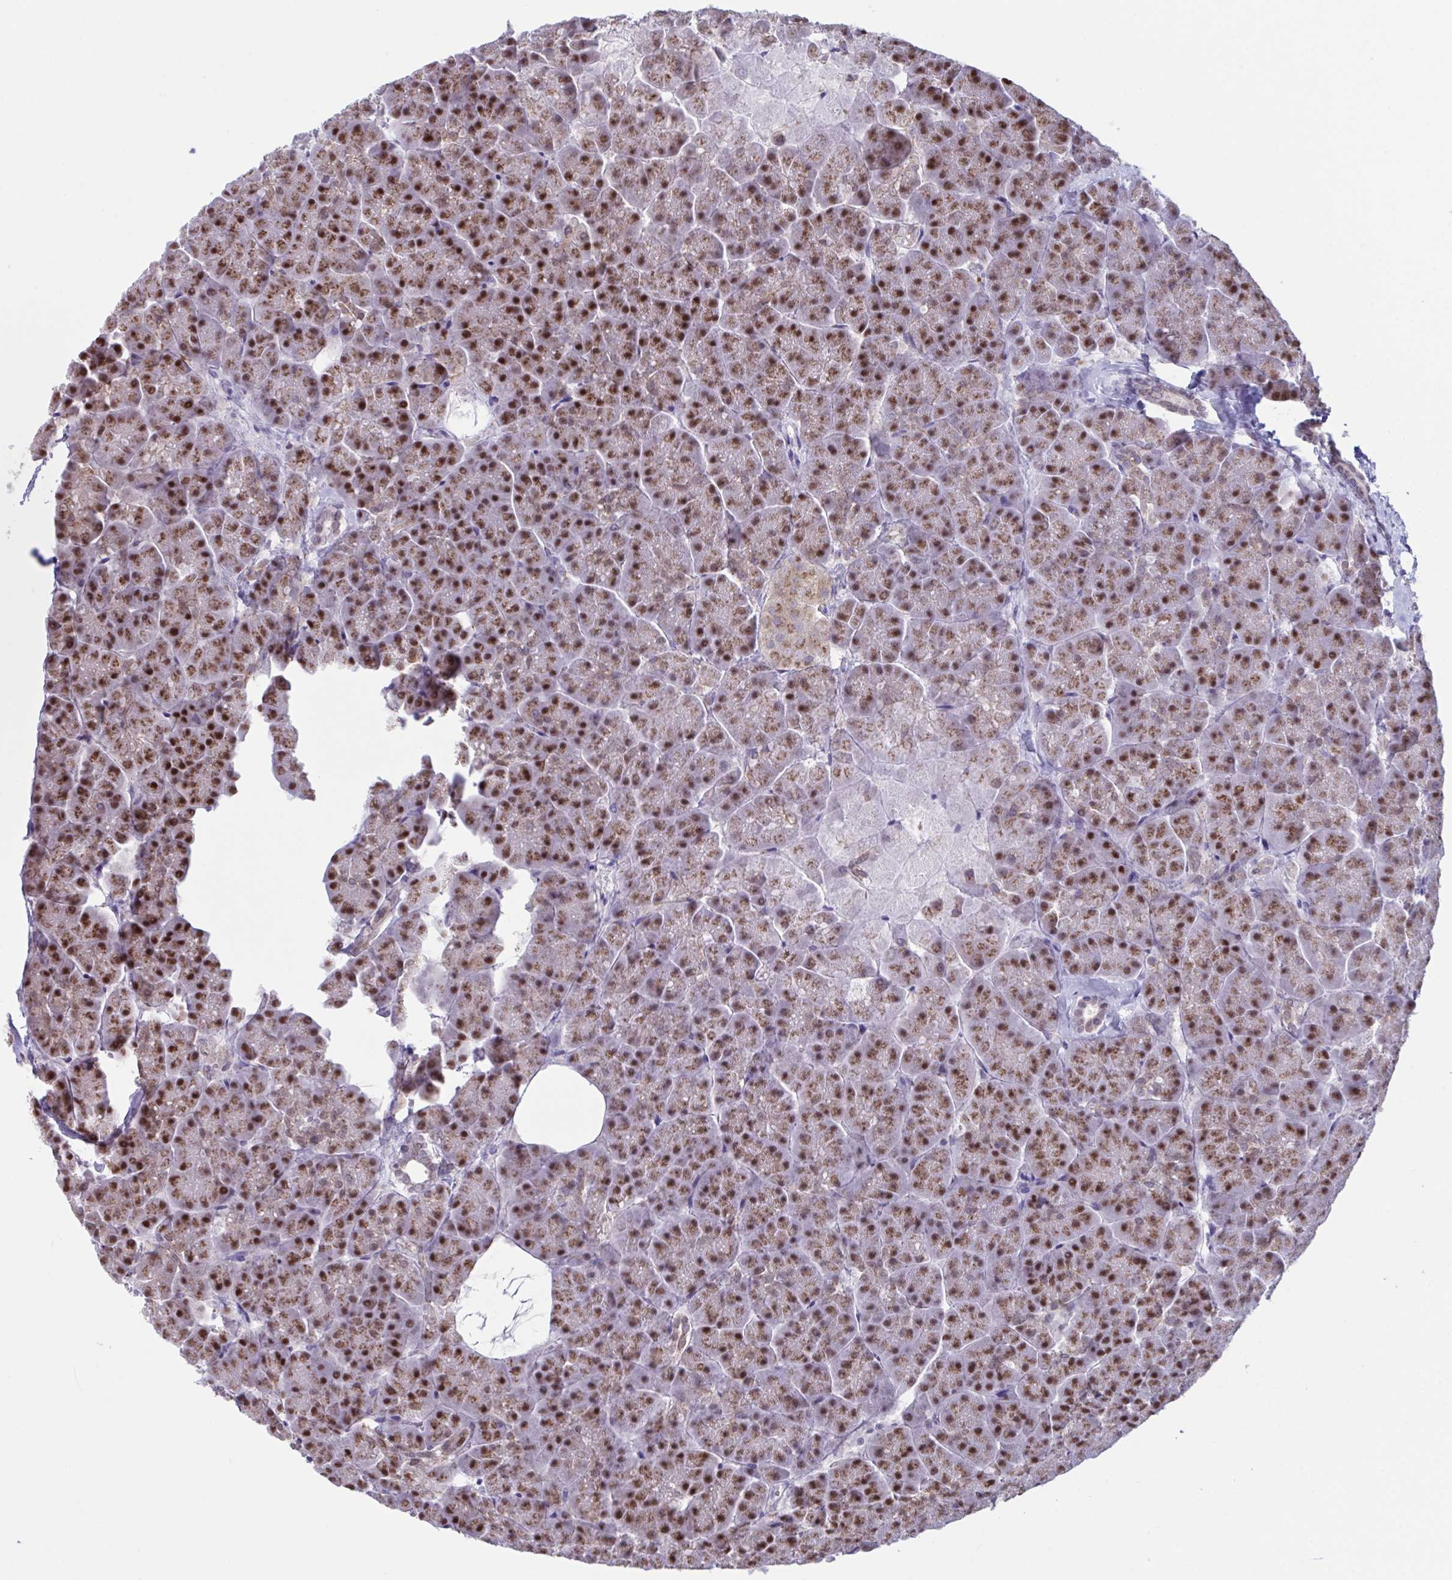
{"staining": {"intensity": "strong", "quantity": ">75%", "location": "cytoplasmic/membranous,nuclear"}, "tissue": "pancreas", "cell_type": "Exocrine glandular cells", "image_type": "normal", "snomed": [{"axis": "morphology", "description": "Normal tissue, NOS"}, {"axis": "topography", "description": "Pancreas"}, {"axis": "topography", "description": "Peripheral nerve tissue"}], "caption": "Protein analysis of normal pancreas displays strong cytoplasmic/membranous,nuclear expression in about >75% of exocrine glandular cells.", "gene": "SCLY", "patient": {"sex": "male", "age": 54}}